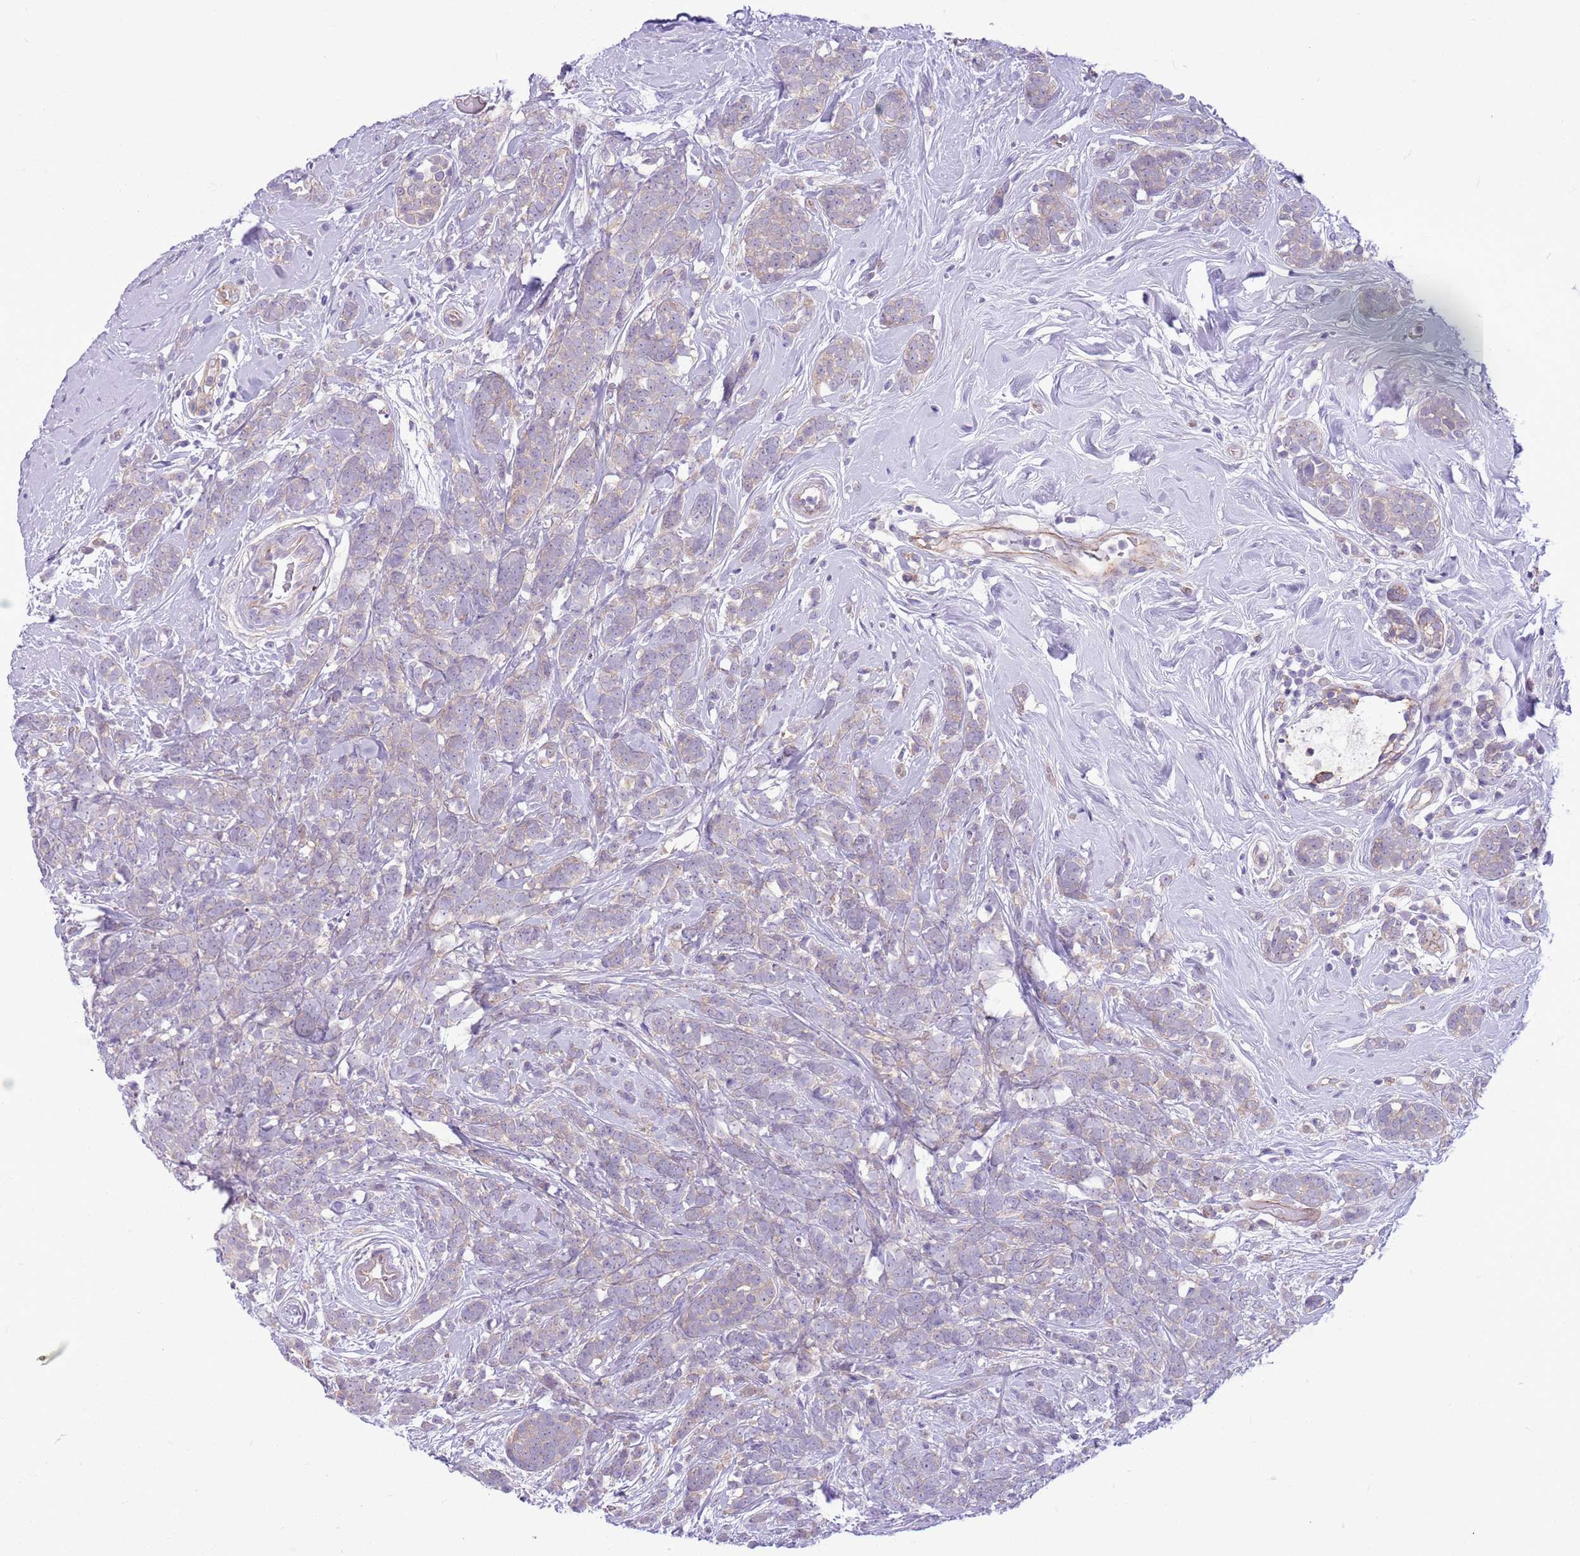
{"staining": {"intensity": "negative", "quantity": "none", "location": "none"}, "tissue": "breast cancer", "cell_type": "Tumor cells", "image_type": "cancer", "snomed": [{"axis": "morphology", "description": "Lobular carcinoma"}, {"axis": "topography", "description": "Breast"}], "caption": "A histopathology image of breast cancer stained for a protein reveals no brown staining in tumor cells. (Brightfield microscopy of DAB (3,3'-diaminobenzidine) IHC at high magnification).", "gene": "PARP8", "patient": {"sex": "female", "age": 58}}